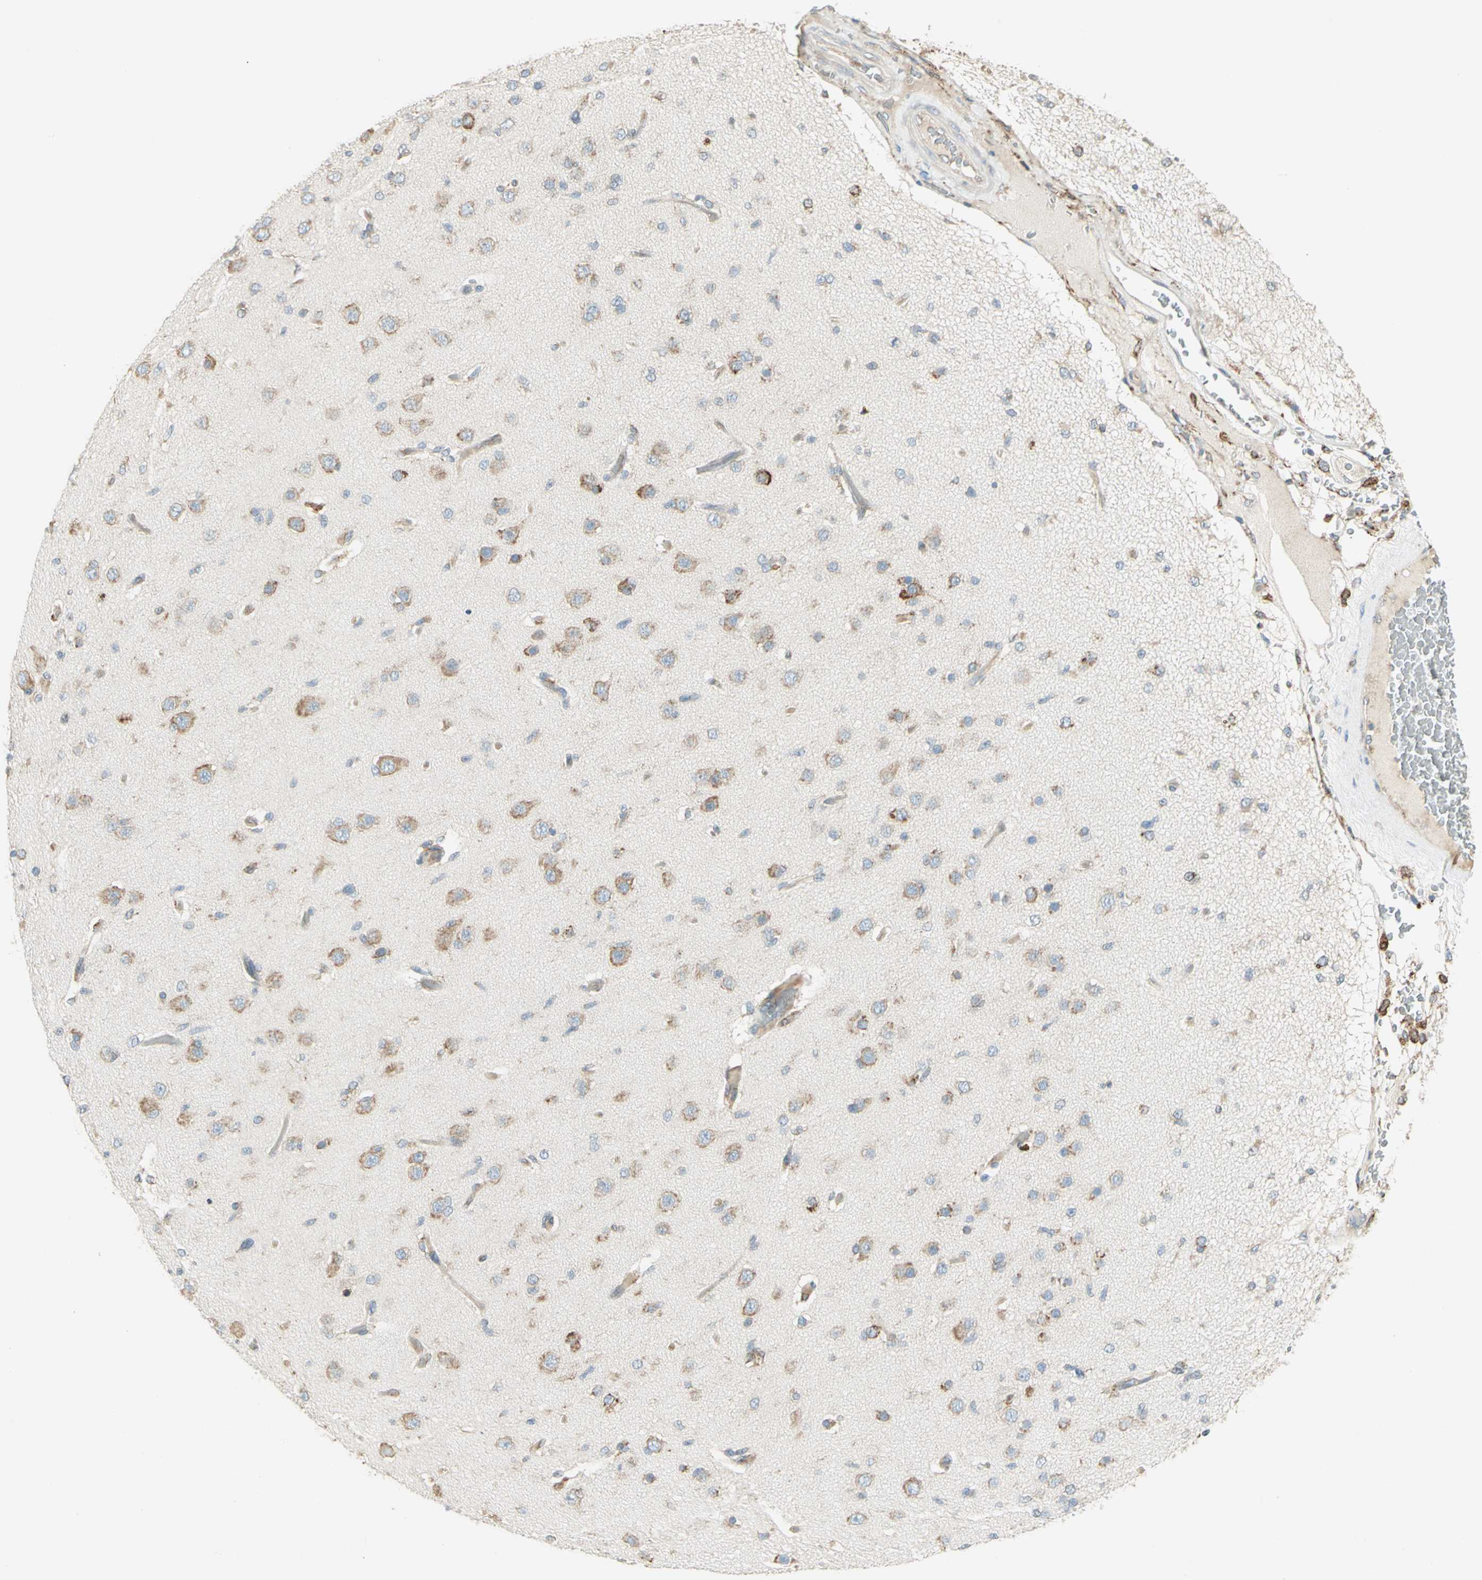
{"staining": {"intensity": "moderate", "quantity": ">75%", "location": "cytoplasmic/membranous"}, "tissue": "glioma", "cell_type": "Tumor cells", "image_type": "cancer", "snomed": [{"axis": "morphology", "description": "Glioma, malignant, High grade"}, {"axis": "topography", "description": "Brain"}], "caption": "Brown immunohistochemical staining in glioma reveals moderate cytoplasmic/membranous staining in about >75% of tumor cells.", "gene": "PDIA4", "patient": {"sex": "male", "age": 33}}